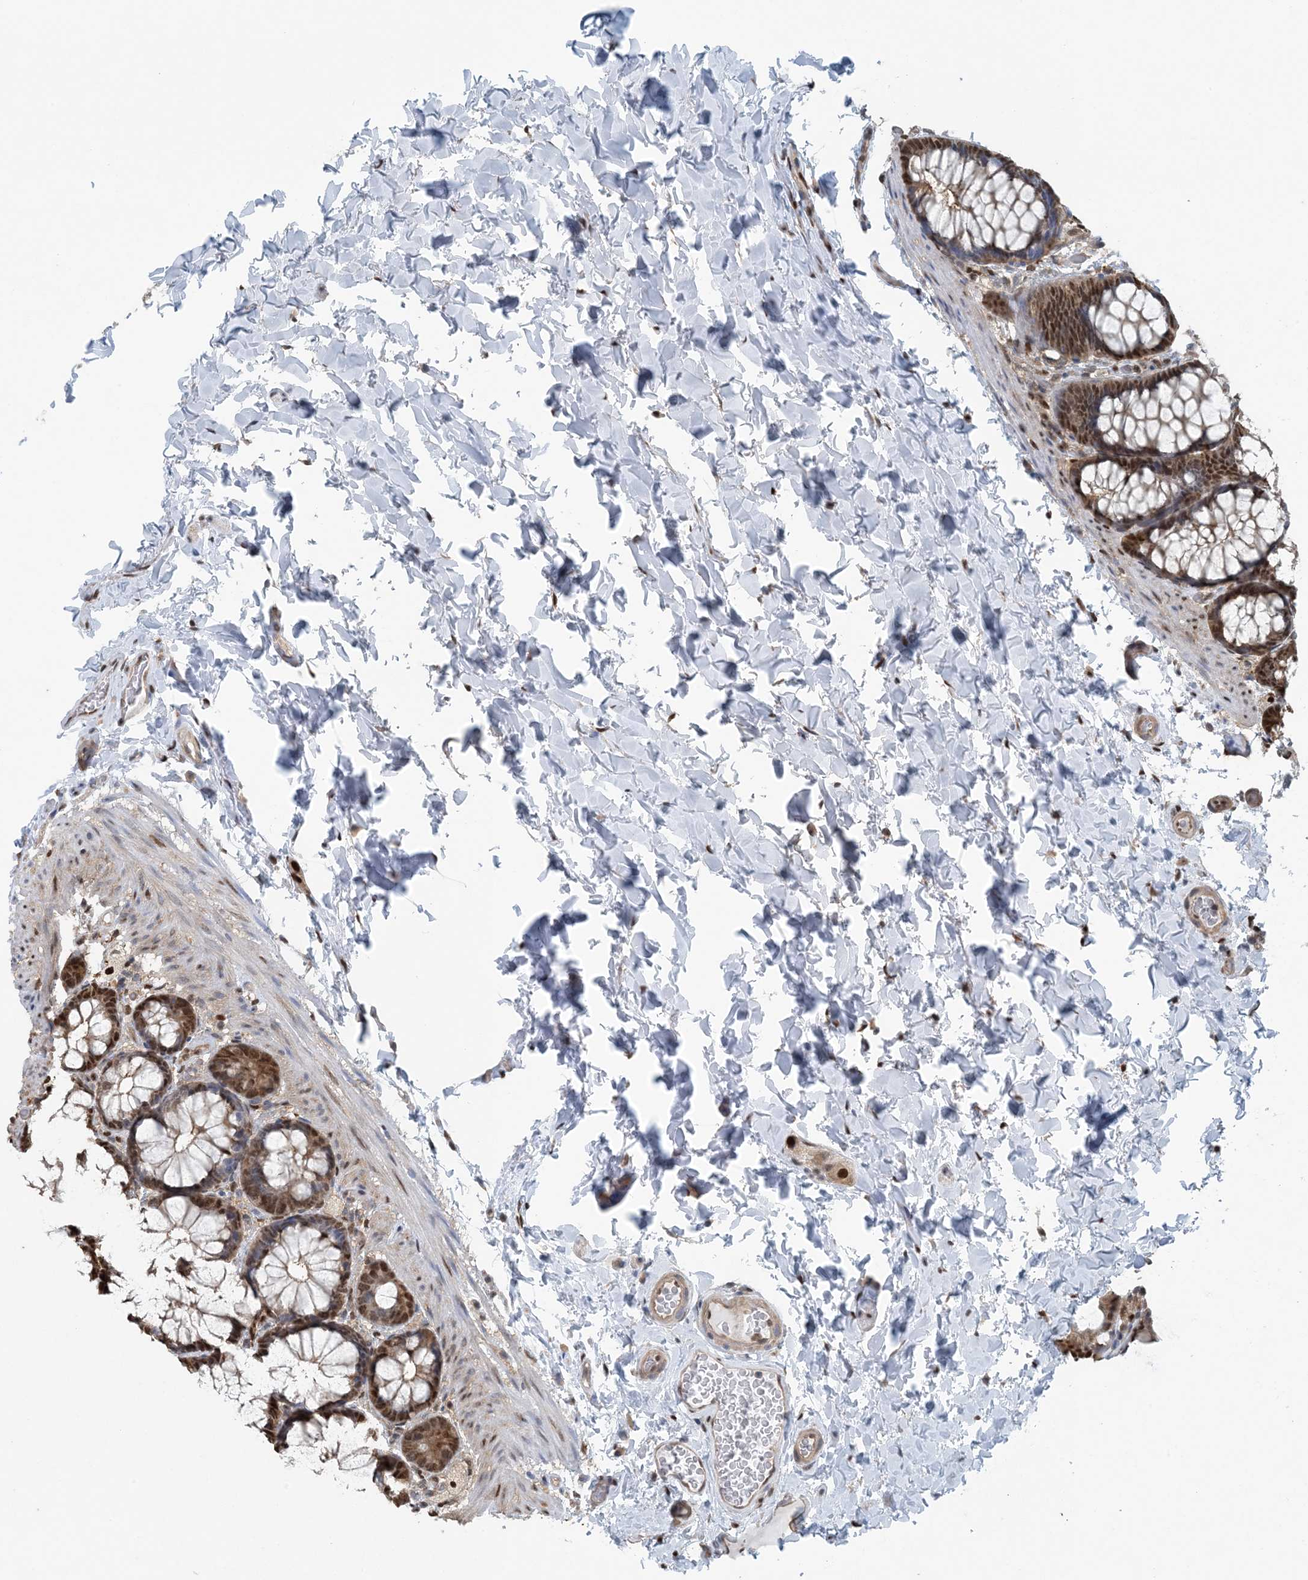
{"staining": {"intensity": "moderate", "quantity": ">75%", "location": "nuclear"}, "tissue": "colon", "cell_type": "Endothelial cells", "image_type": "normal", "snomed": [{"axis": "morphology", "description": "Normal tissue, NOS"}, {"axis": "topography", "description": "Colon"}], "caption": "Protein positivity by immunohistochemistry (IHC) shows moderate nuclear staining in about >75% of endothelial cells in benign colon.", "gene": "HIKESHI", "patient": {"sex": "male", "age": 47}}